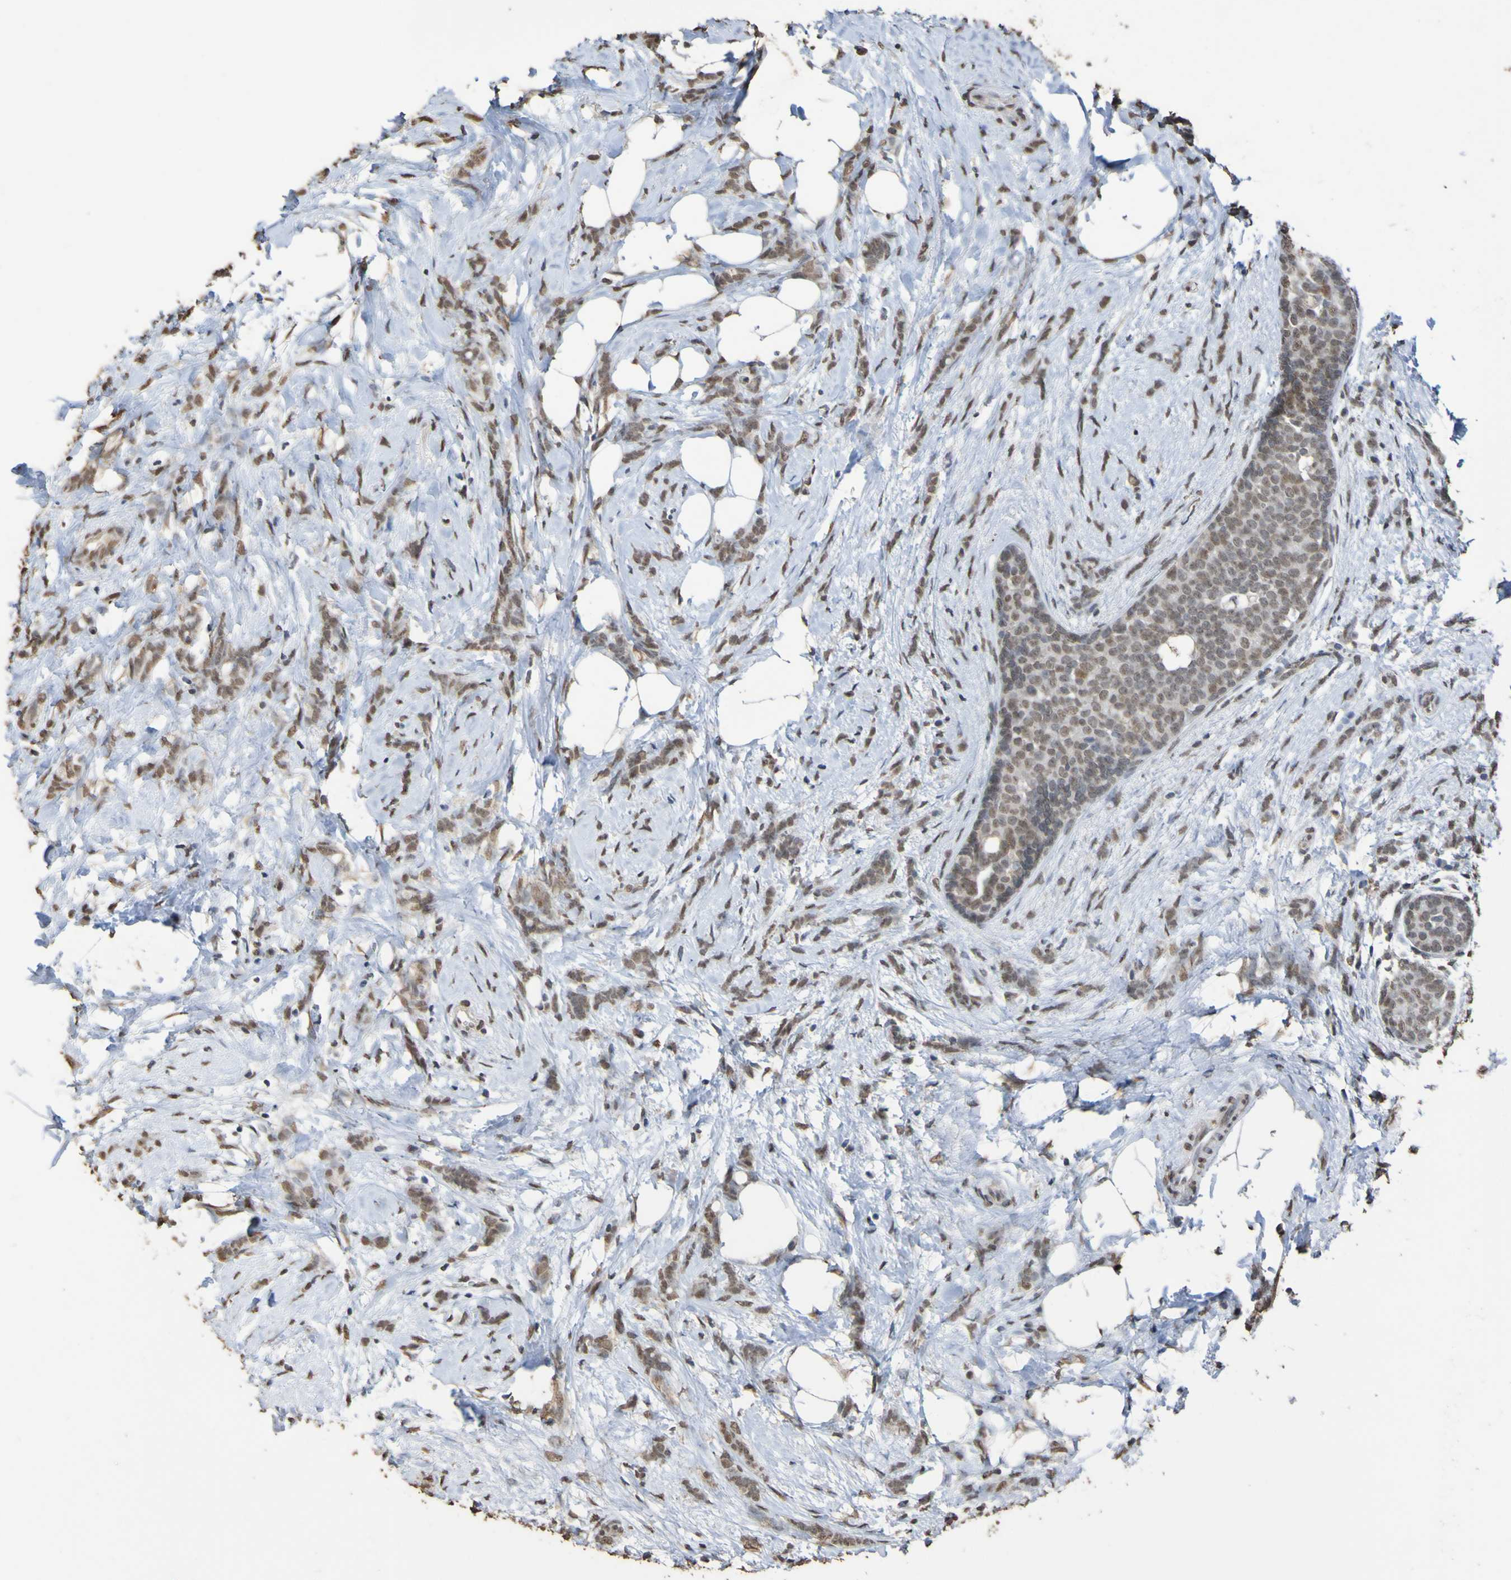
{"staining": {"intensity": "moderate", "quantity": ">75%", "location": "nuclear"}, "tissue": "breast cancer", "cell_type": "Tumor cells", "image_type": "cancer", "snomed": [{"axis": "morphology", "description": "Lobular carcinoma, in situ"}, {"axis": "morphology", "description": "Lobular carcinoma"}, {"axis": "topography", "description": "Breast"}], "caption": "Immunohistochemical staining of breast cancer (lobular carcinoma) reveals medium levels of moderate nuclear protein expression in approximately >75% of tumor cells. (DAB (3,3'-diaminobenzidine) IHC, brown staining for protein, blue staining for nuclei).", "gene": "ALKBH2", "patient": {"sex": "female", "age": 41}}